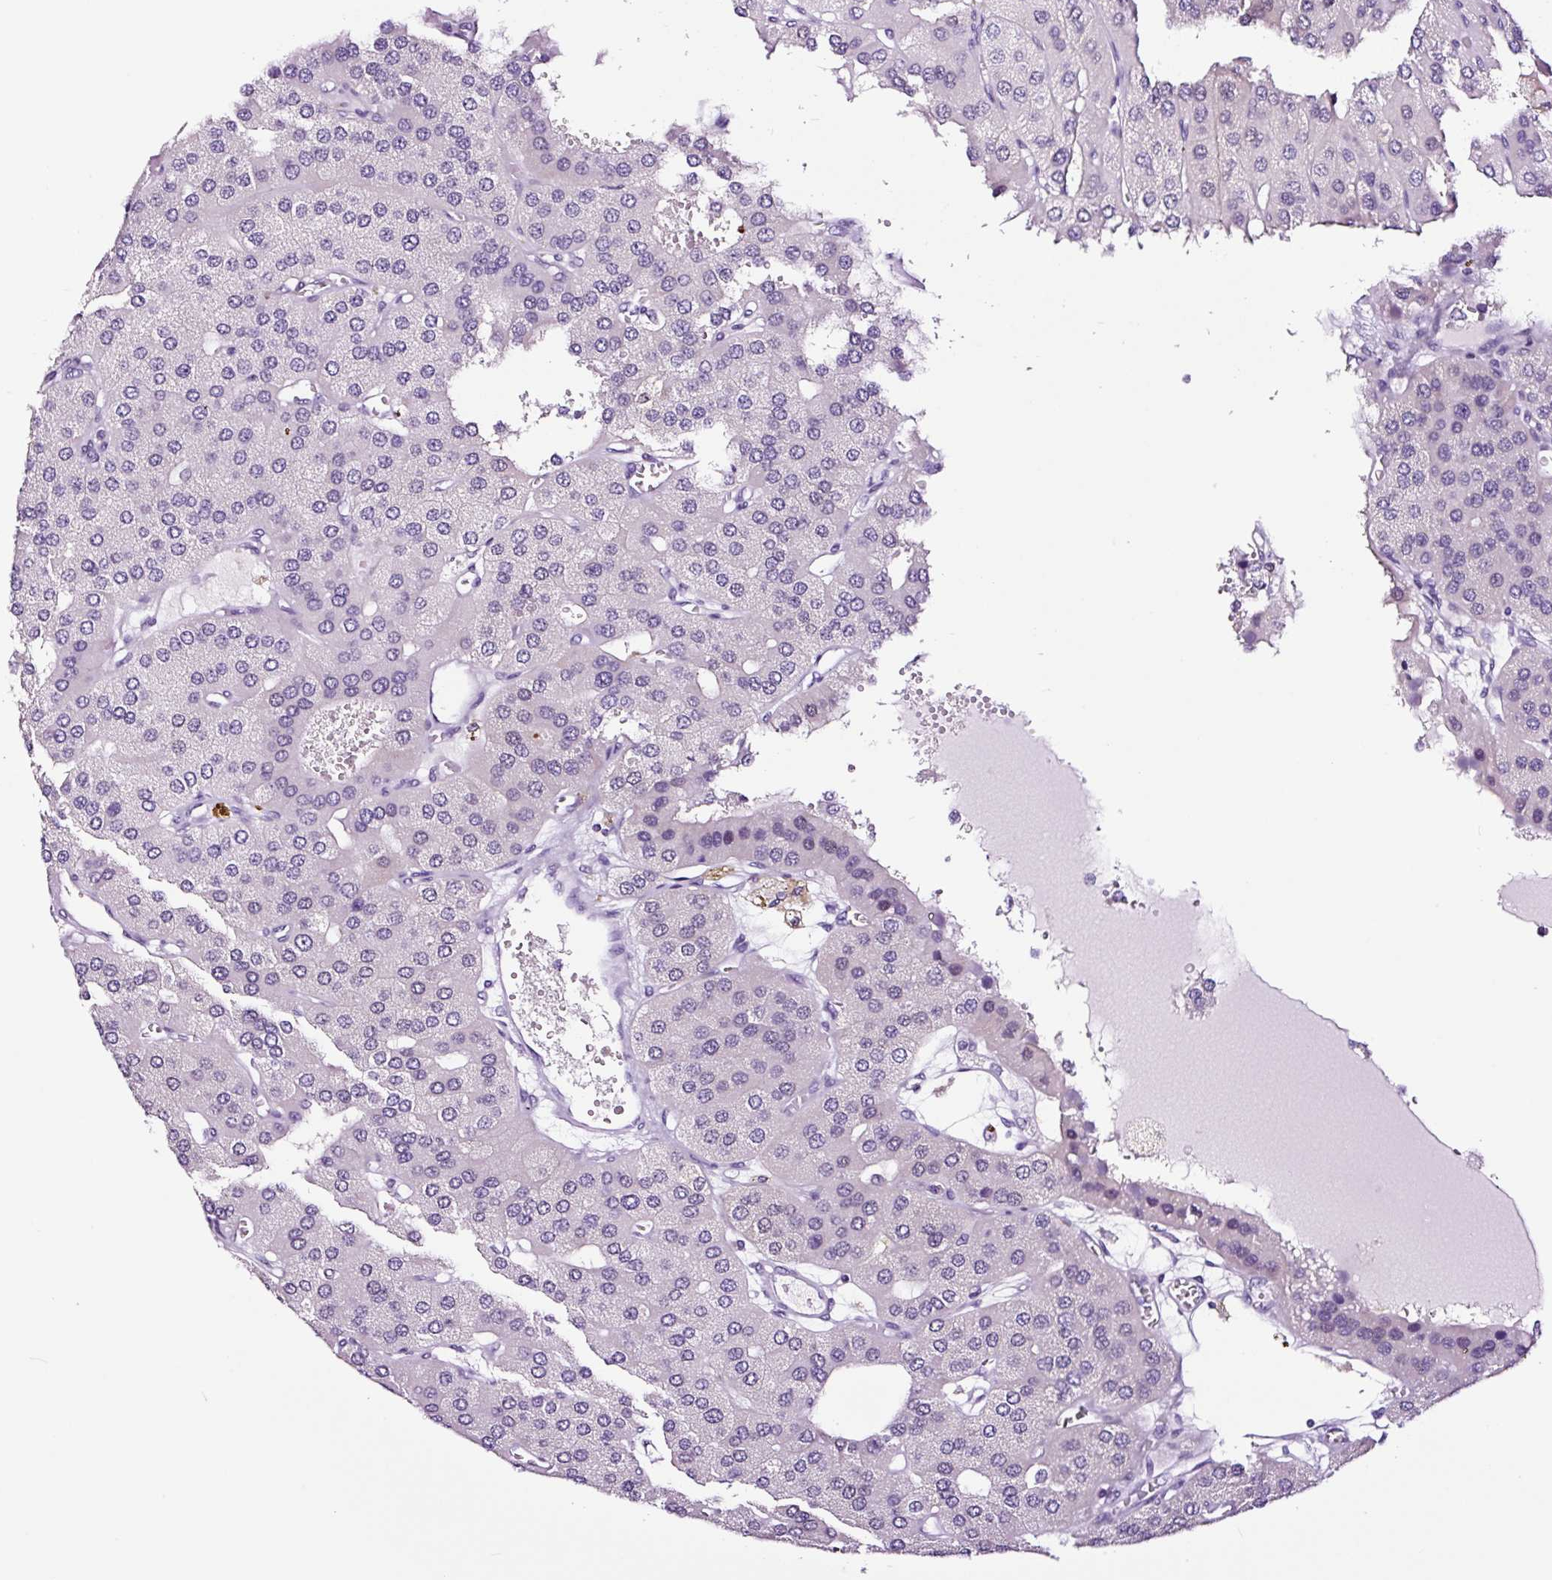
{"staining": {"intensity": "negative", "quantity": "none", "location": "none"}, "tissue": "parathyroid gland", "cell_type": "Glandular cells", "image_type": "normal", "snomed": [{"axis": "morphology", "description": "Normal tissue, NOS"}, {"axis": "morphology", "description": "Adenoma, NOS"}, {"axis": "topography", "description": "Parathyroid gland"}], "caption": "Immunohistochemistry (IHC) micrograph of benign human parathyroid gland stained for a protein (brown), which demonstrates no staining in glandular cells.", "gene": "TAFA3", "patient": {"sex": "female", "age": 86}}